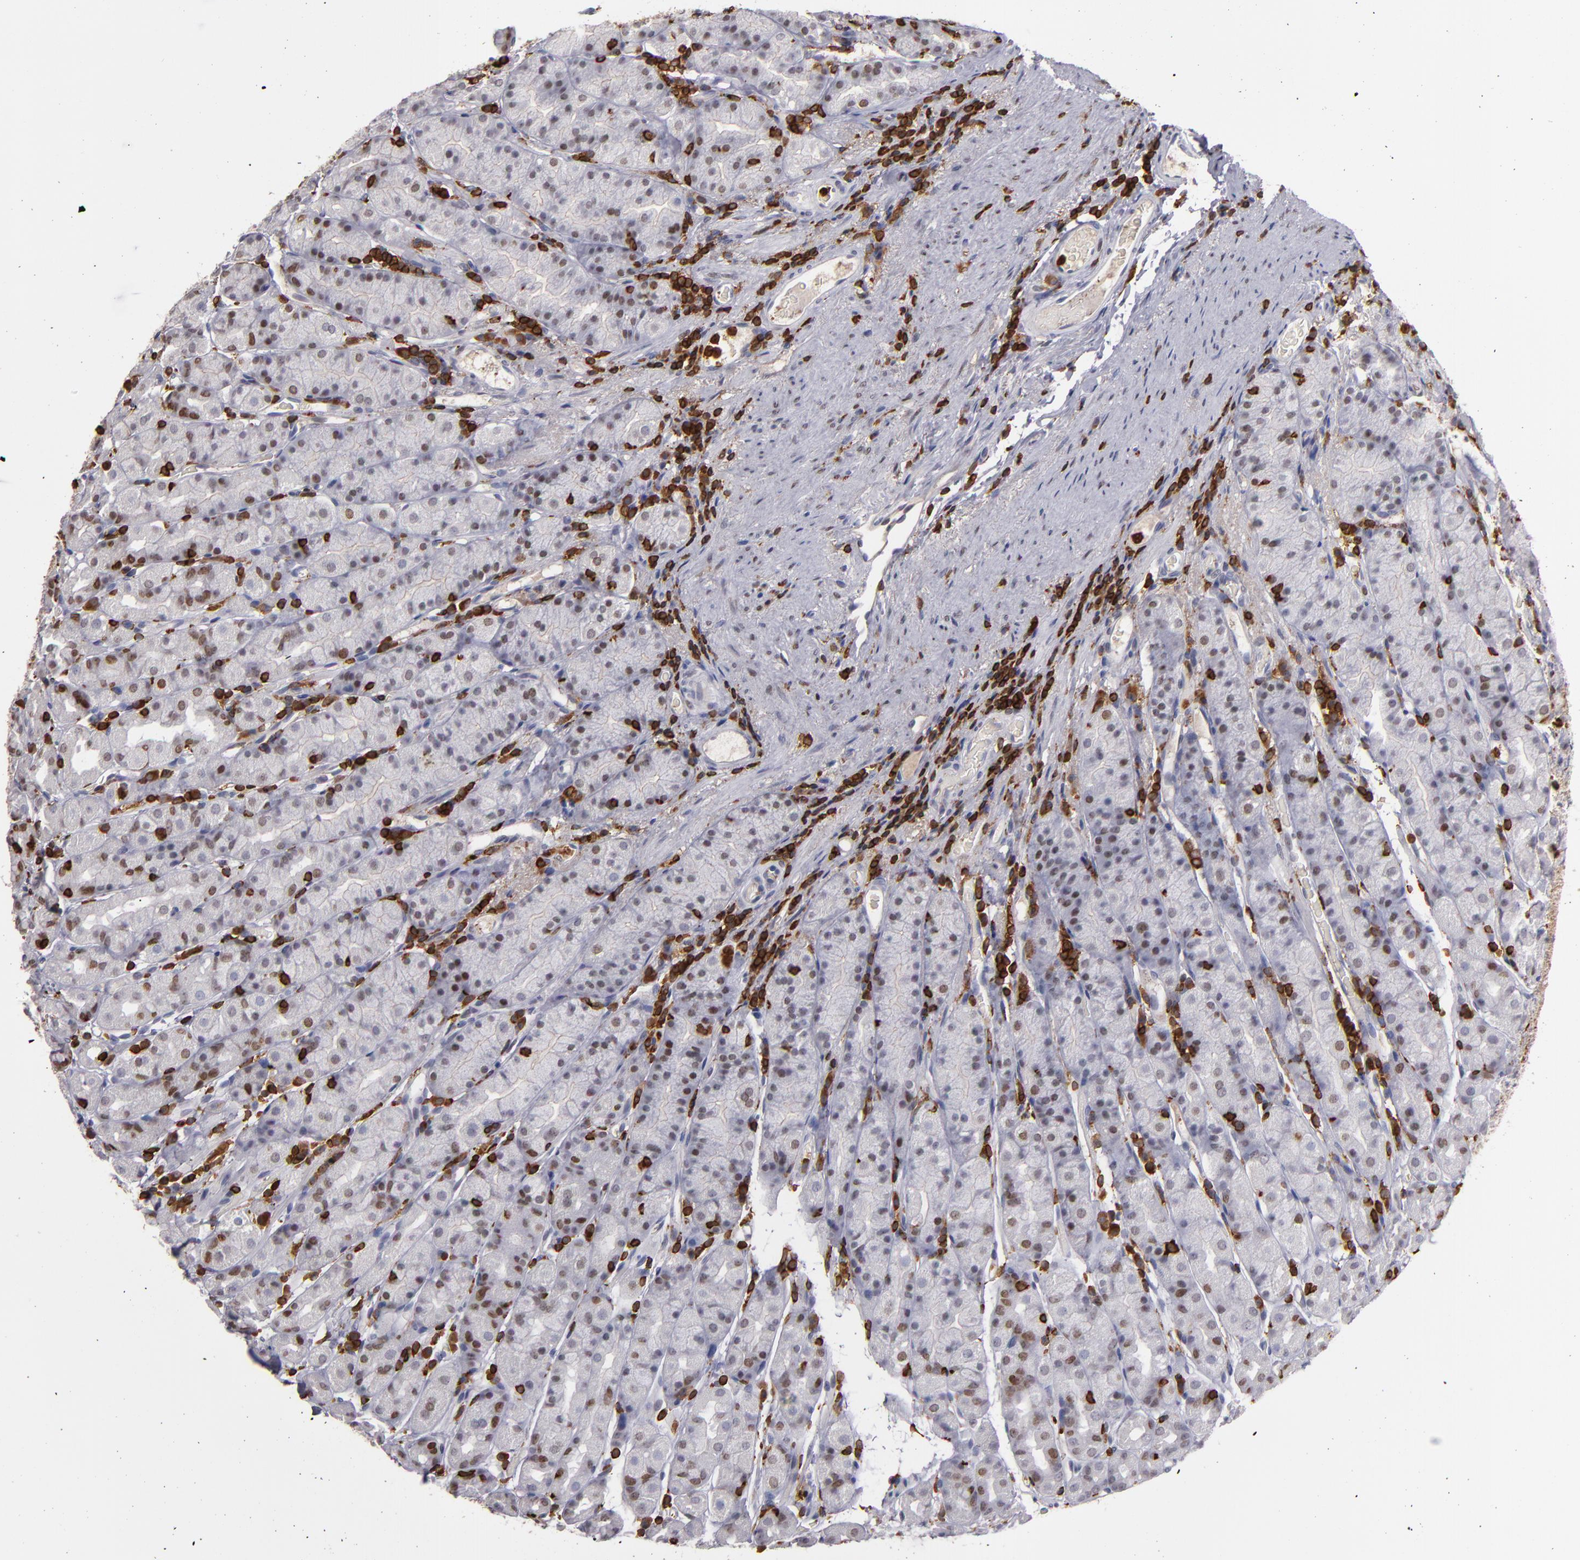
{"staining": {"intensity": "weak", "quantity": "25%-75%", "location": "nuclear"}, "tissue": "stomach", "cell_type": "Glandular cells", "image_type": "normal", "snomed": [{"axis": "morphology", "description": "Normal tissue, NOS"}, {"axis": "topography", "description": "Stomach, upper"}], "caption": "Glandular cells show low levels of weak nuclear expression in about 25%-75% of cells in normal human stomach.", "gene": "WAS", "patient": {"sex": "male", "age": 68}}